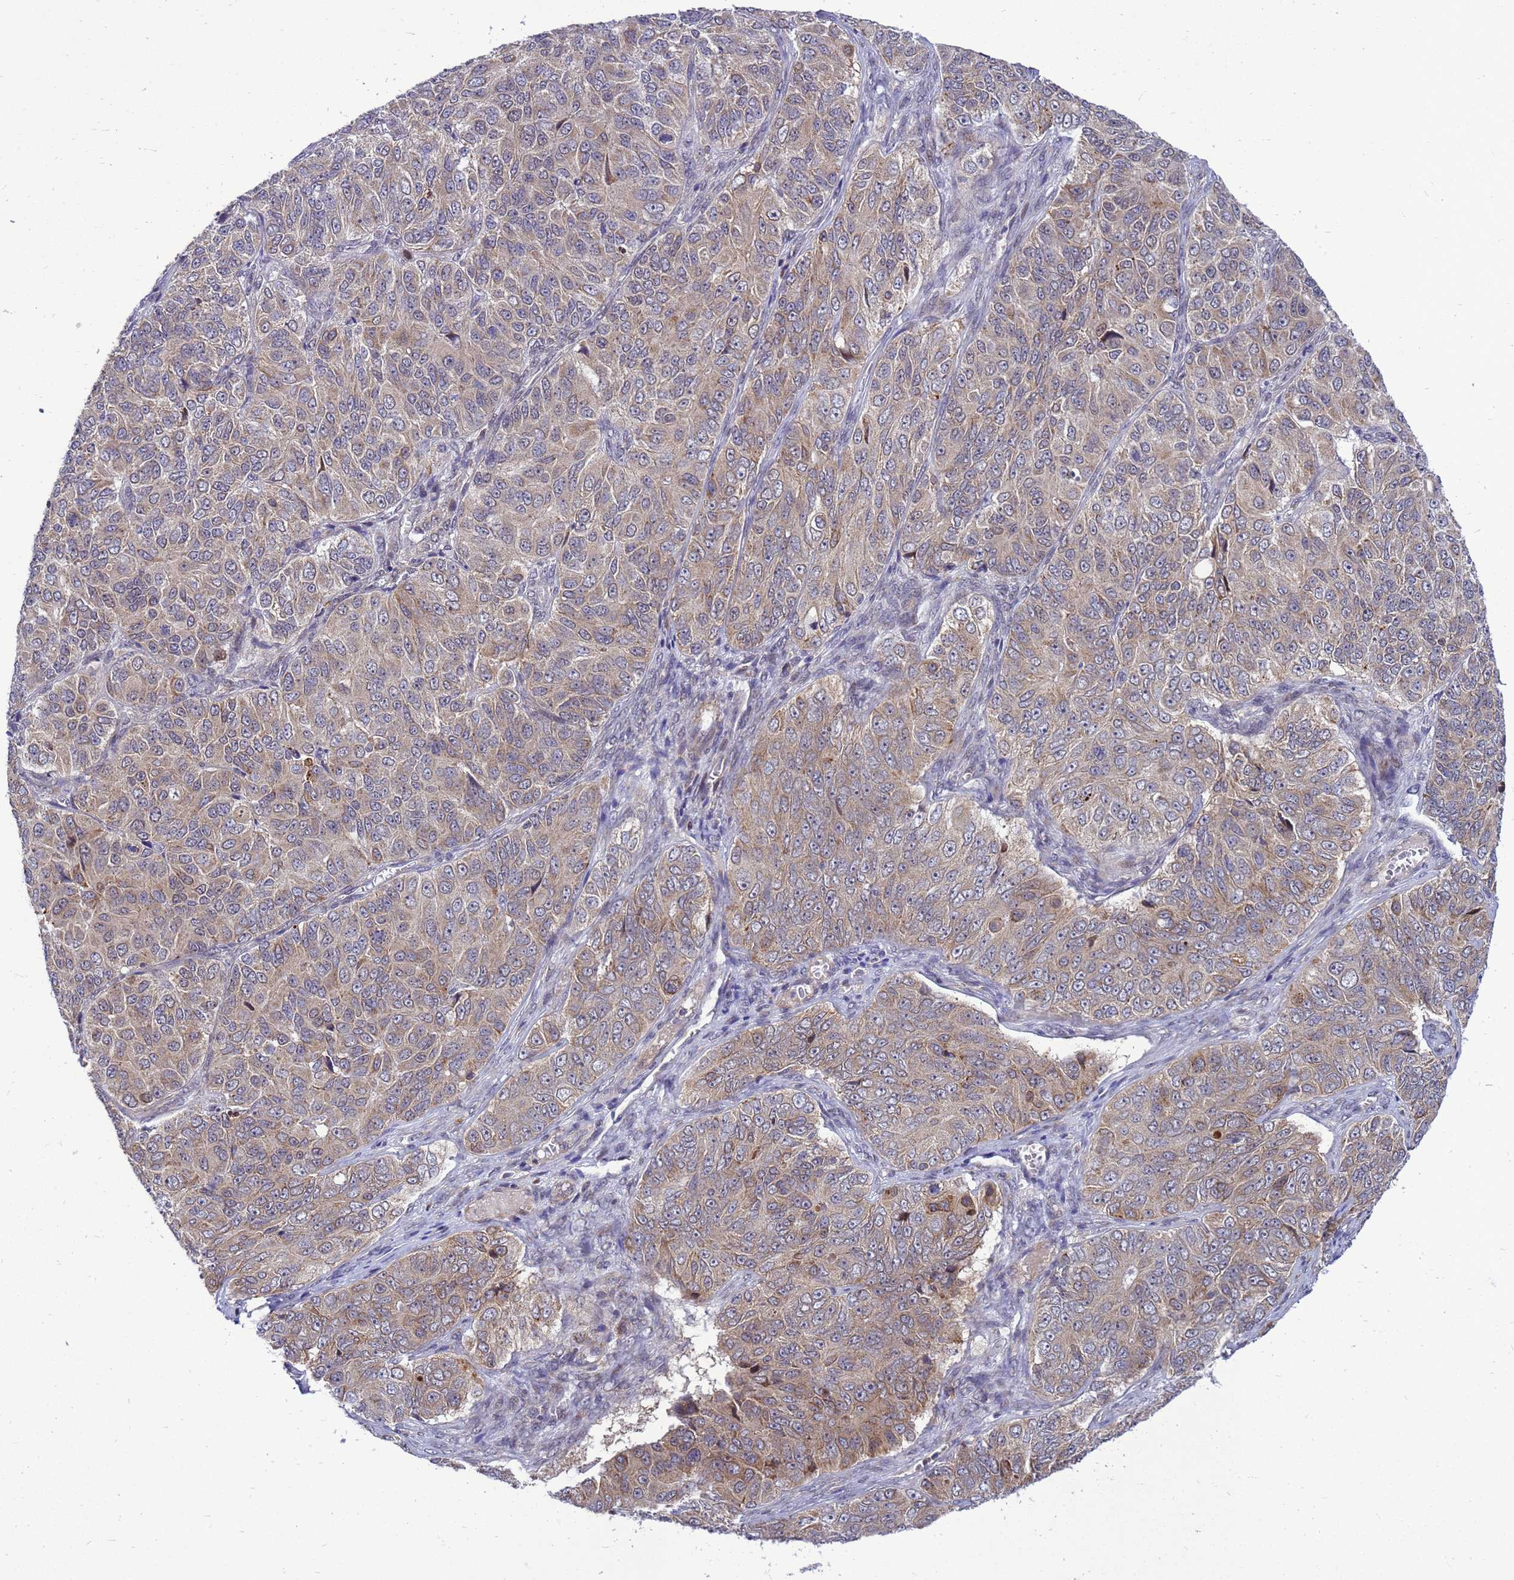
{"staining": {"intensity": "weak", "quantity": ">75%", "location": "cytoplasmic/membranous"}, "tissue": "ovarian cancer", "cell_type": "Tumor cells", "image_type": "cancer", "snomed": [{"axis": "morphology", "description": "Carcinoma, endometroid"}, {"axis": "topography", "description": "Ovary"}], "caption": "Immunohistochemical staining of ovarian cancer demonstrates low levels of weak cytoplasmic/membranous protein staining in about >75% of tumor cells.", "gene": "C12orf43", "patient": {"sex": "female", "age": 51}}